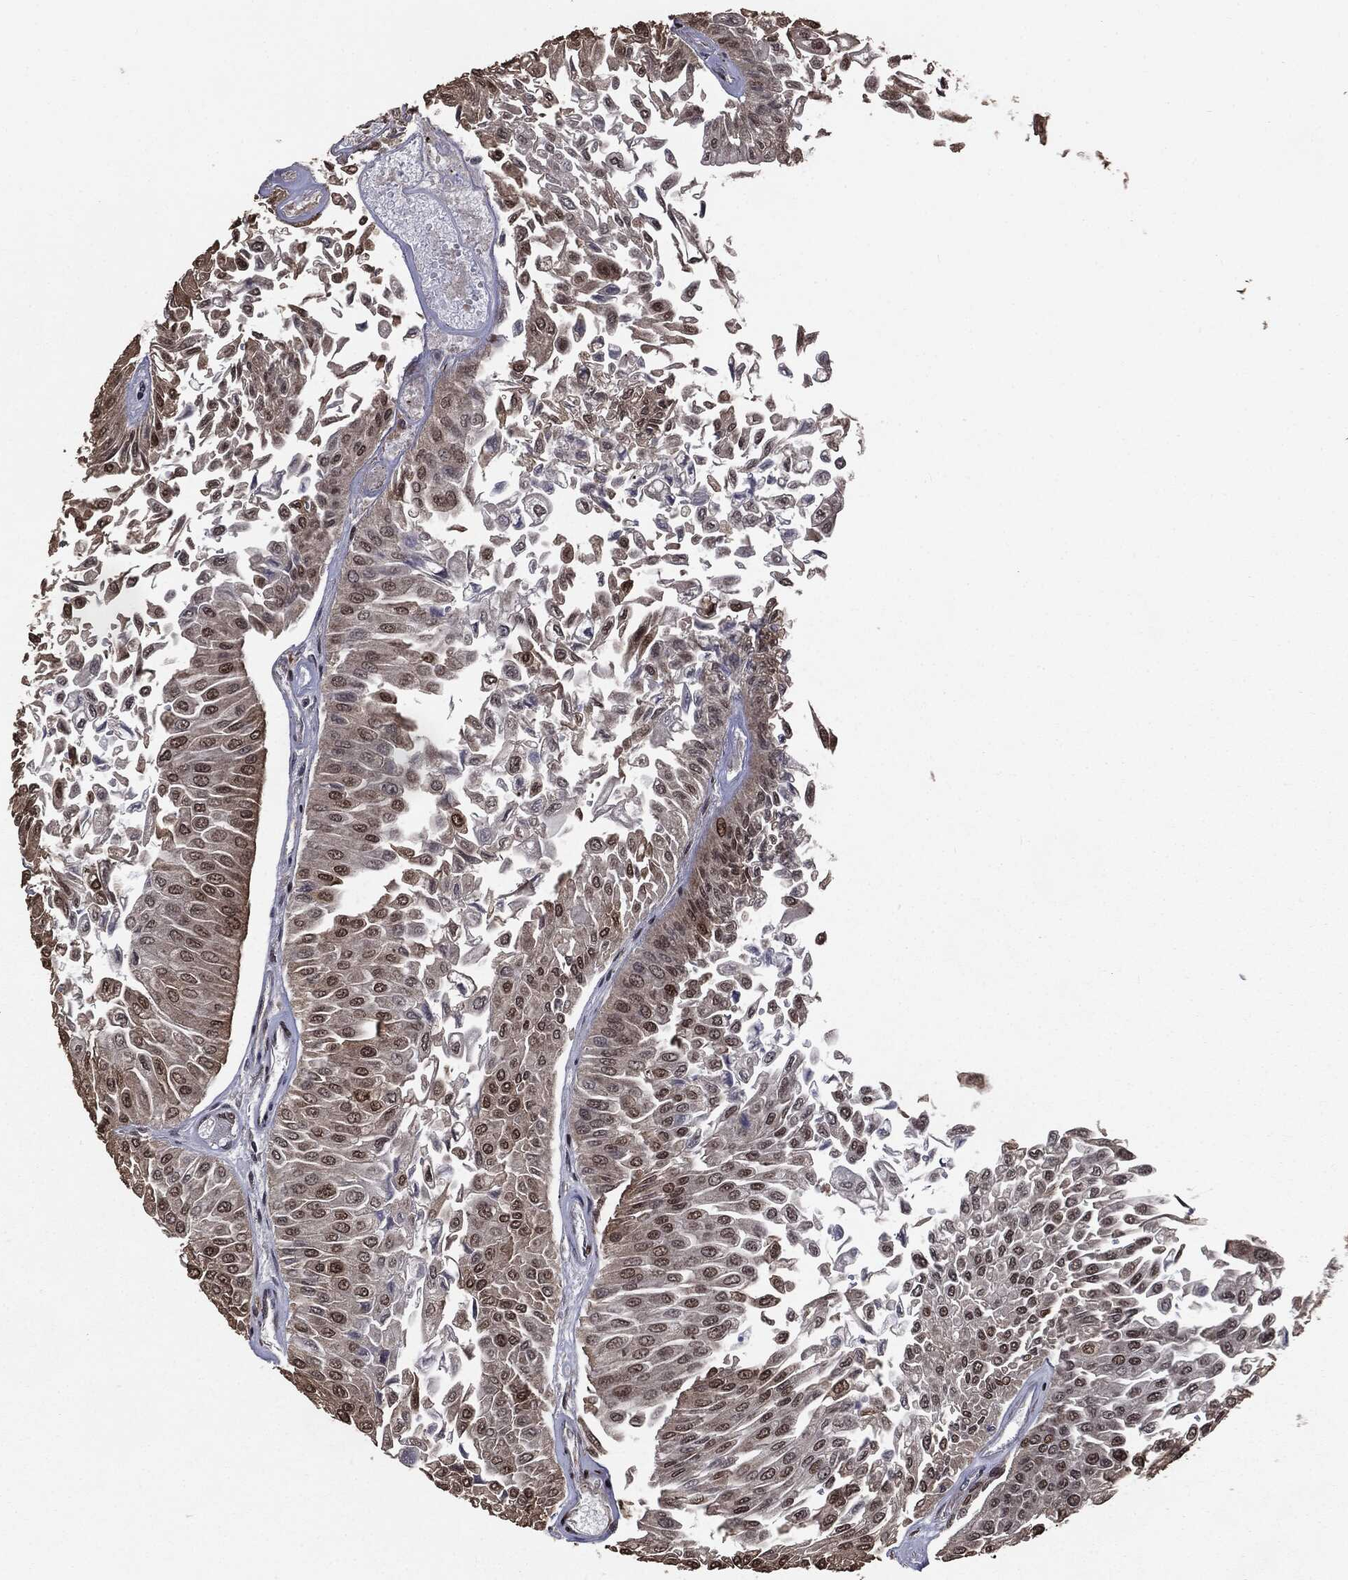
{"staining": {"intensity": "strong", "quantity": "25%-75%", "location": "nuclear"}, "tissue": "urothelial cancer", "cell_type": "Tumor cells", "image_type": "cancer", "snomed": [{"axis": "morphology", "description": "Urothelial carcinoma, Low grade"}, {"axis": "topography", "description": "Urinary bladder"}], "caption": "IHC of urothelial cancer demonstrates high levels of strong nuclear staining in about 25%-75% of tumor cells.", "gene": "DVL2", "patient": {"sex": "male", "age": 67}}